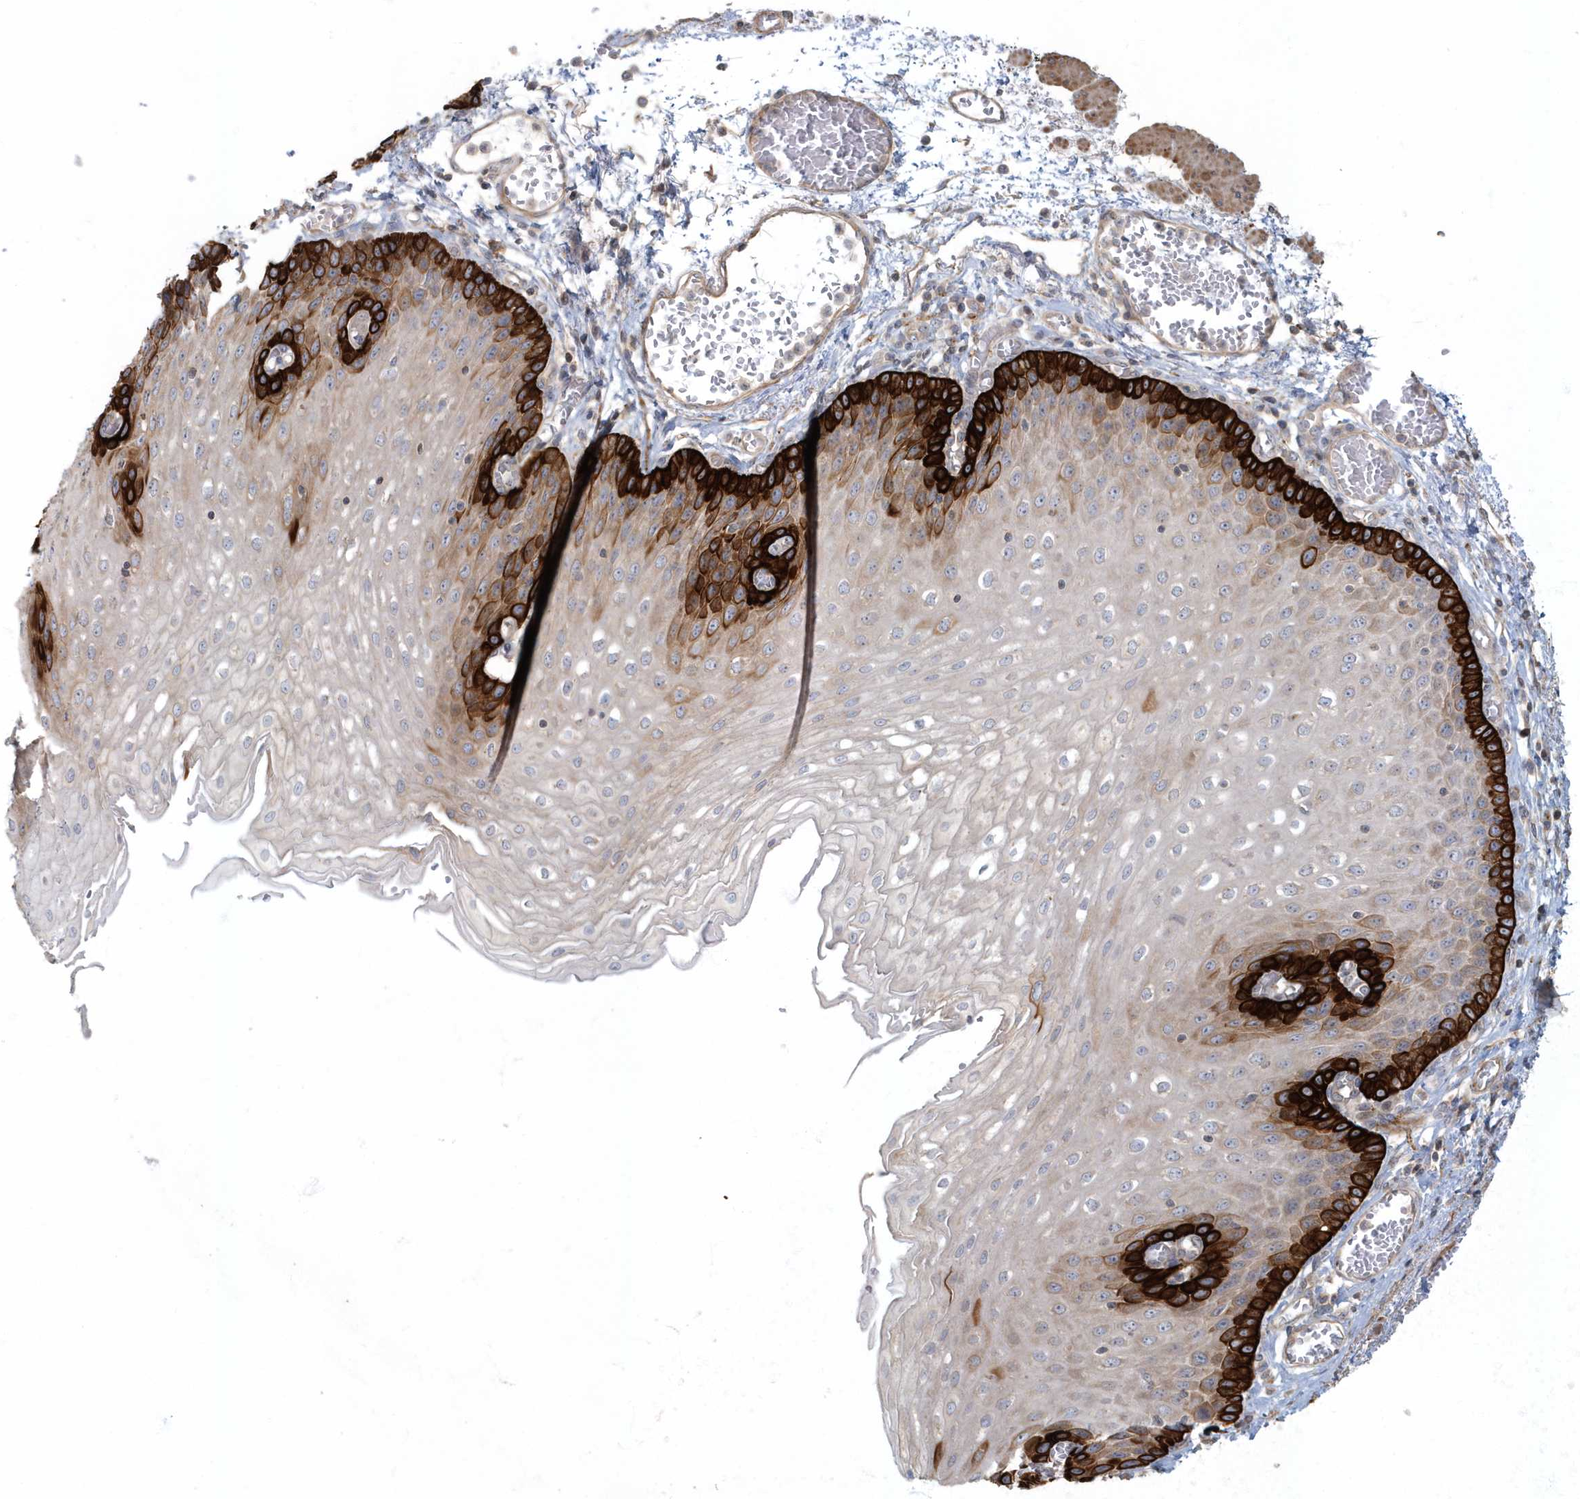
{"staining": {"intensity": "strong", "quantity": "25%-75%", "location": "cytoplasmic/membranous"}, "tissue": "esophagus", "cell_type": "Squamous epithelial cells", "image_type": "normal", "snomed": [{"axis": "morphology", "description": "Normal tissue, NOS"}, {"axis": "topography", "description": "Esophagus"}], "caption": "Protein analysis of unremarkable esophagus exhibits strong cytoplasmic/membranous expression in about 25%-75% of squamous epithelial cells. (Stains: DAB (3,3'-diaminobenzidine) in brown, nuclei in blue, Microscopy: brightfield microscopy at high magnification).", "gene": "ARHGEF38", "patient": {"sex": "male", "age": 81}}